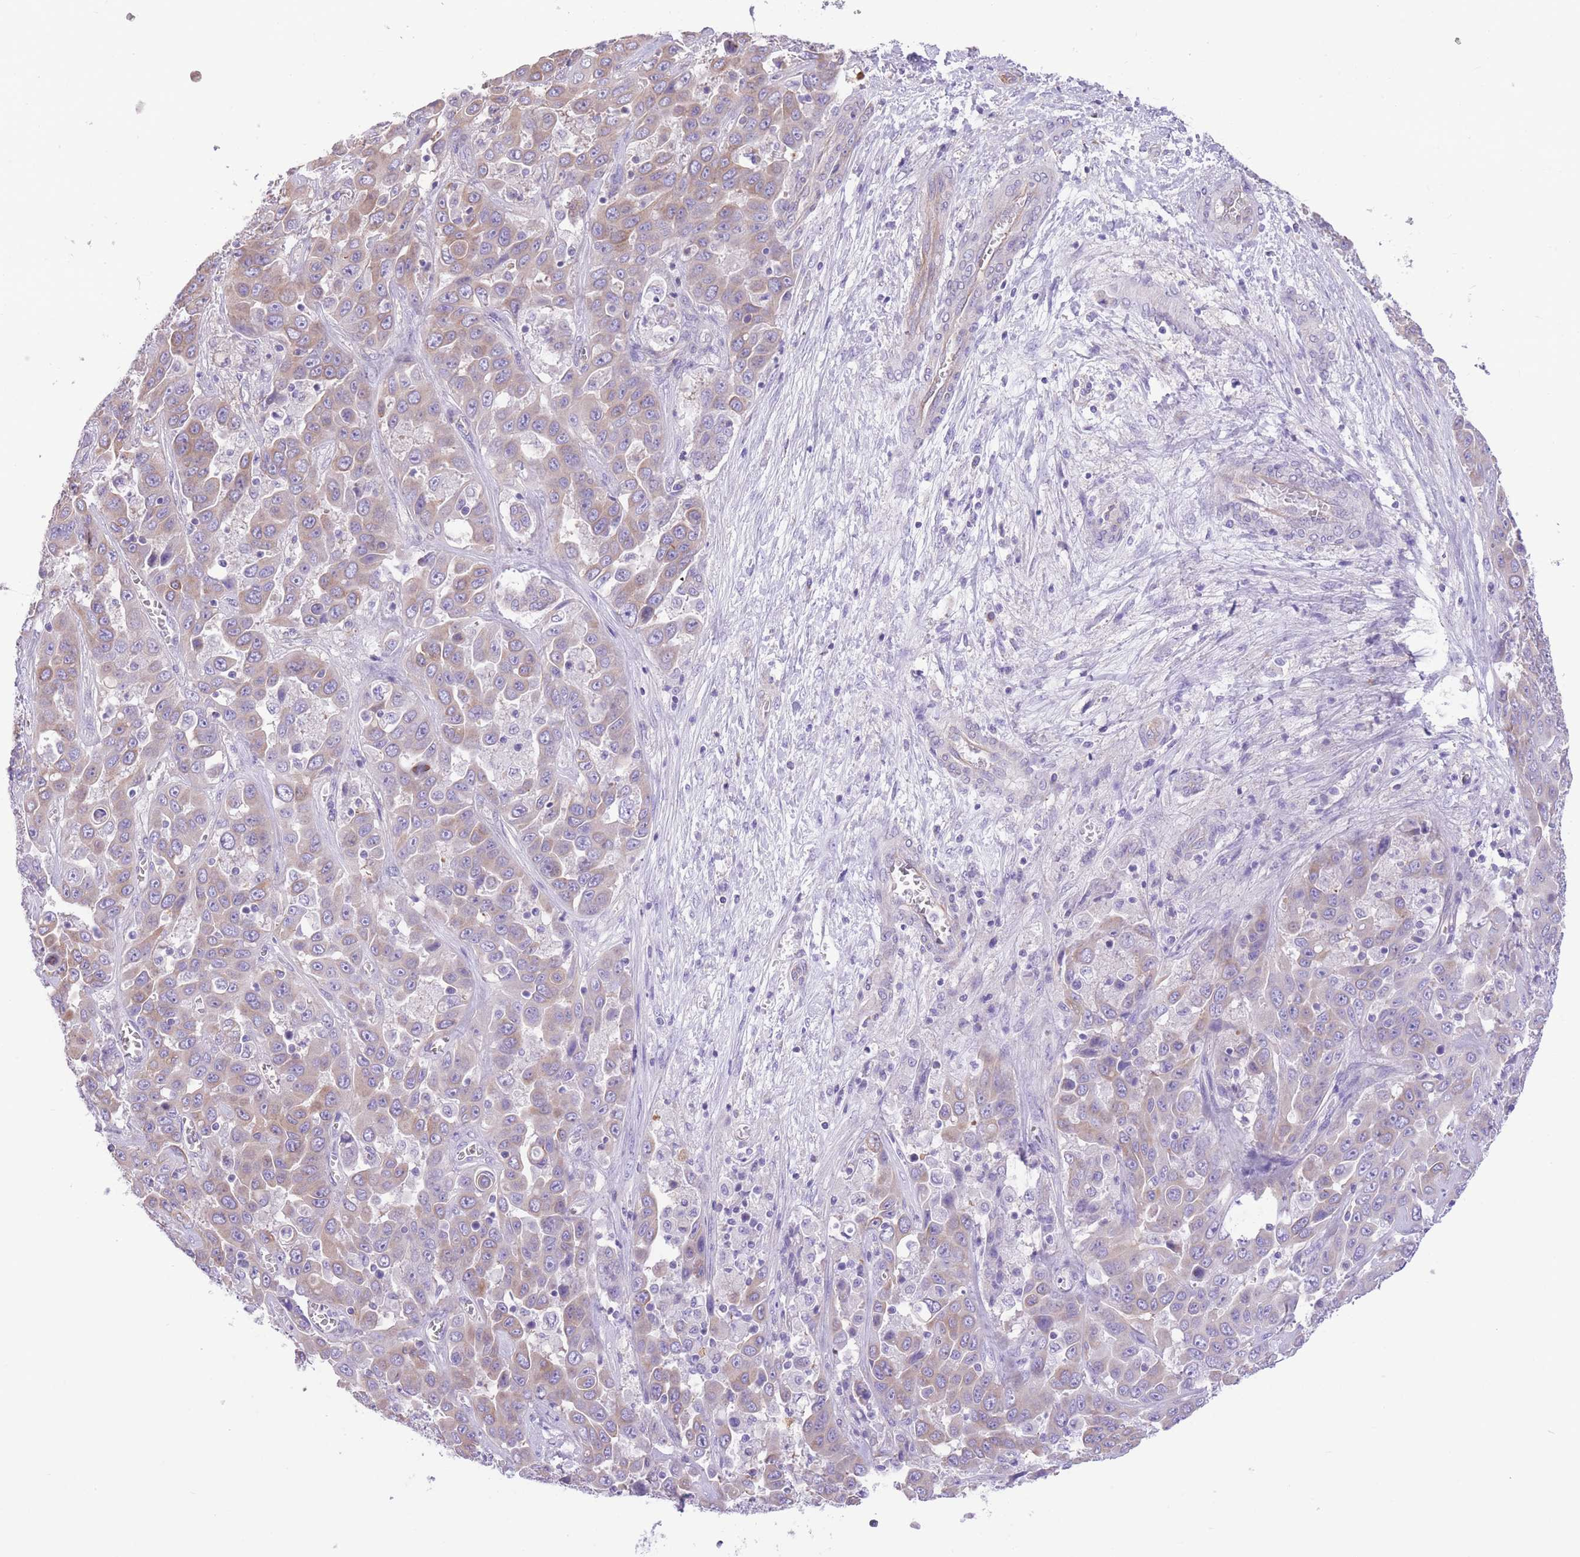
{"staining": {"intensity": "weak", "quantity": "25%-75%", "location": "cytoplasmic/membranous"}, "tissue": "liver cancer", "cell_type": "Tumor cells", "image_type": "cancer", "snomed": [{"axis": "morphology", "description": "Cholangiocarcinoma"}, {"axis": "topography", "description": "Liver"}], "caption": "Brown immunohistochemical staining in human cholangiocarcinoma (liver) displays weak cytoplasmic/membranous staining in approximately 25%-75% of tumor cells.", "gene": "RHOU", "patient": {"sex": "female", "age": 52}}